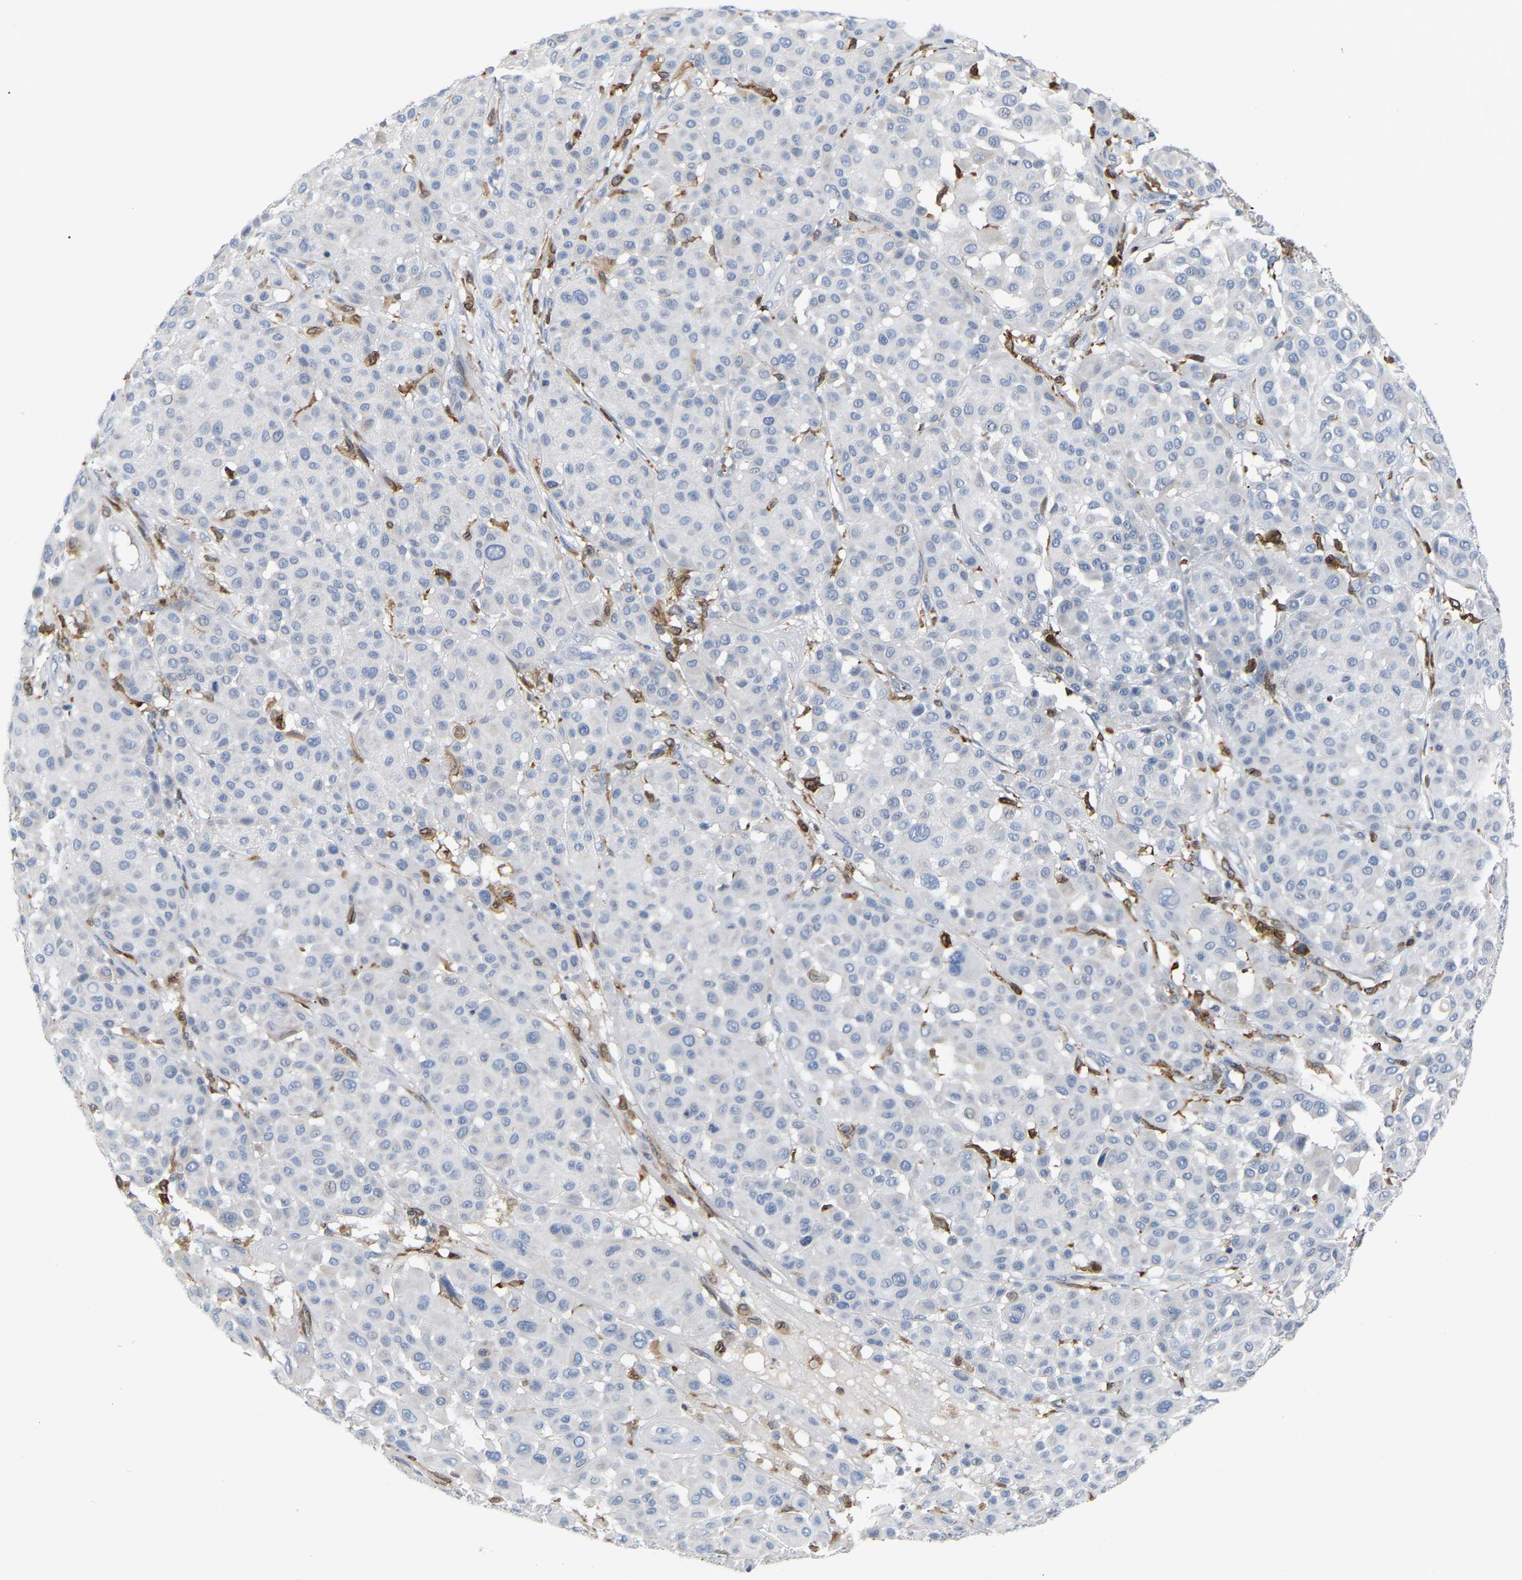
{"staining": {"intensity": "negative", "quantity": "none", "location": "none"}, "tissue": "melanoma", "cell_type": "Tumor cells", "image_type": "cancer", "snomed": [{"axis": "morphology", "description": "Malignant melanoma, Metastatic site"}, {"axis": "topography", "description": "Soft tissue"}], "caption": "DAB (3,3'-diaminobenzidine) immunohistochemical staining of human malignant melanoma (metastatic site) exhibits no significant positivity in tumor cells.", "gene": "PTGS1", "patient": {"sex": "male", "age": 41}}